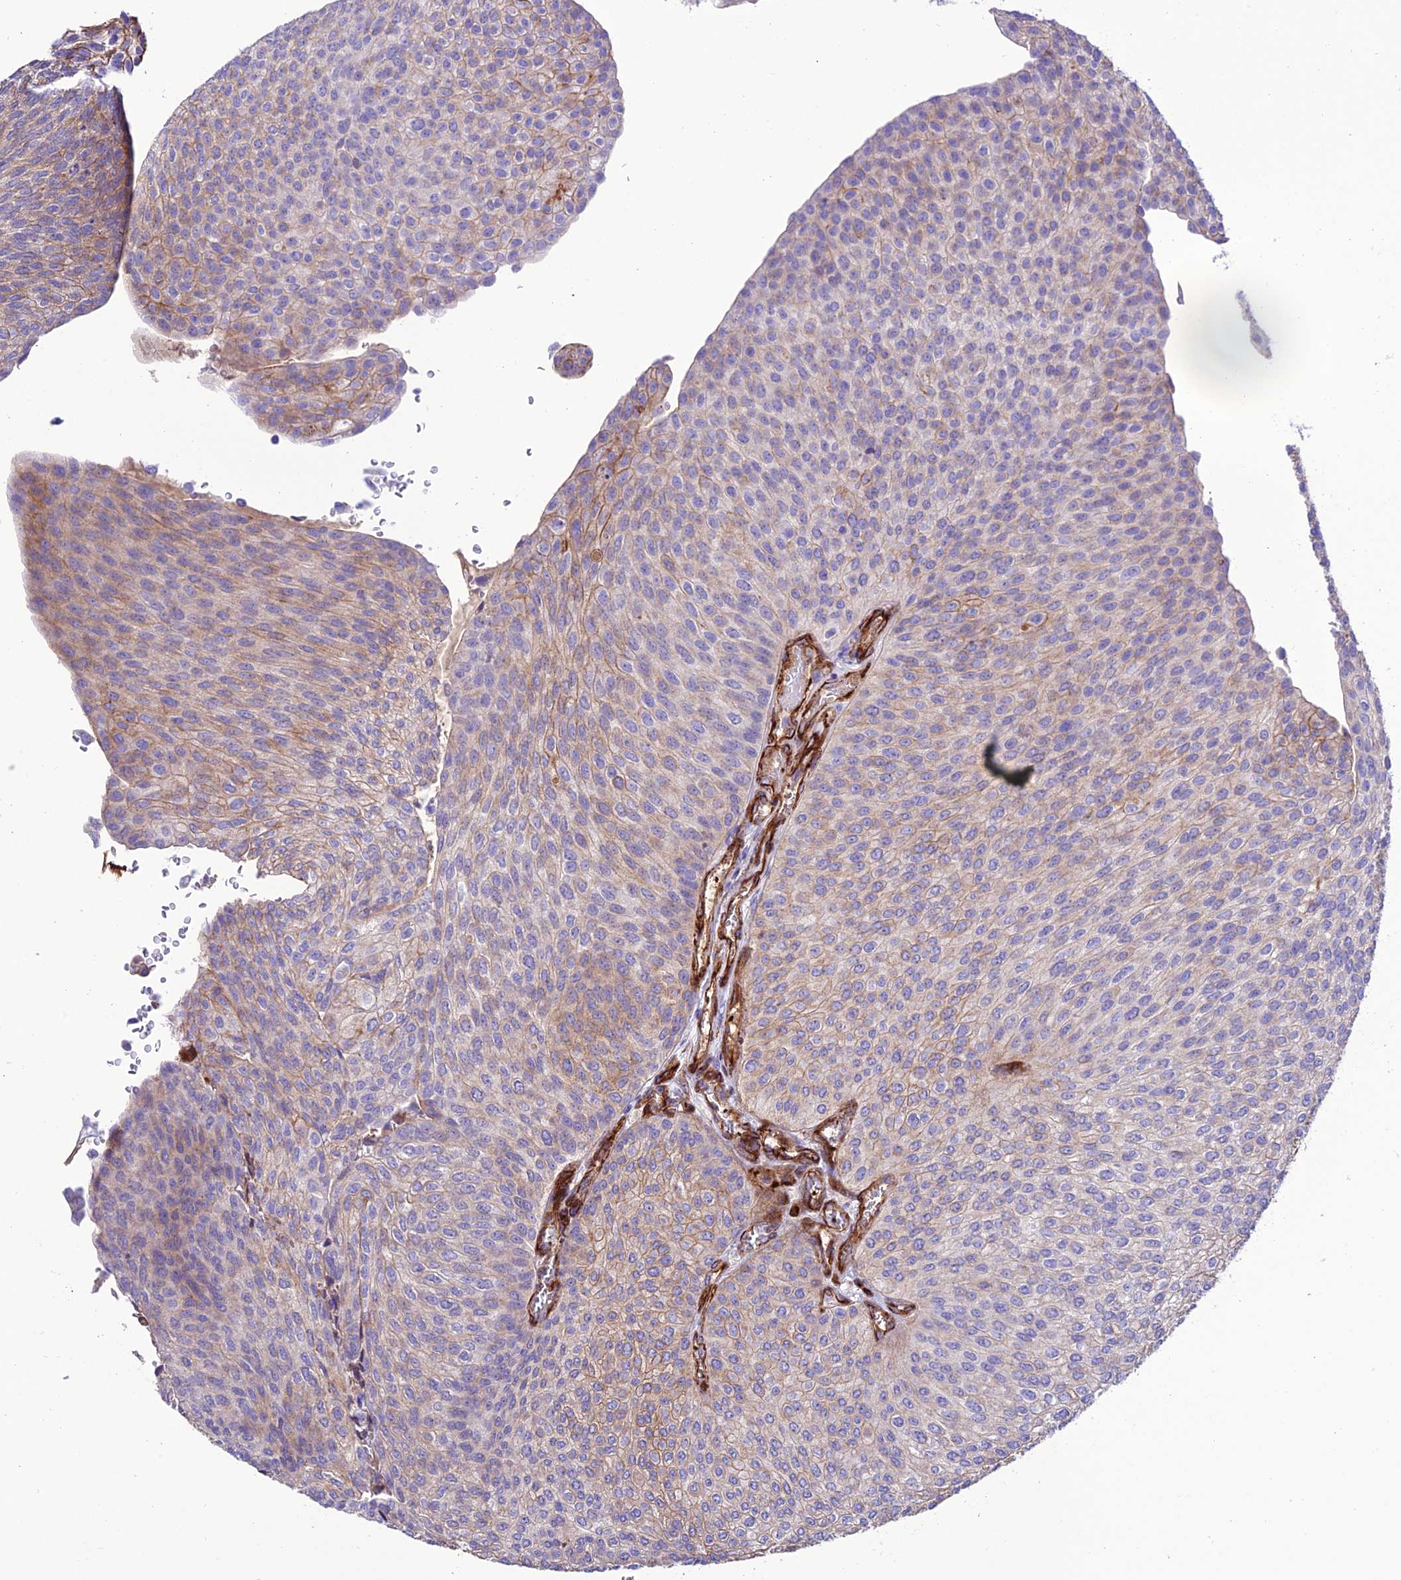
{"staining": {"intensity": "weak", "quantity": "25%-75%", "location": "cytoplasmic/membranous"}, "tissue": "urothelial cancer", "cell_type": "Tumor cells", "image_type": "cancer", "snomed": [{"axis": "morphology", "description": "Urothelial carcinoma, High grade"}, {"axis": "topography", "description": "Urinary bladder"}], "caption": "Tumor cells display weak cytoplasmic/membranous staining in about 25%-75% of cells in urothelial cancer.", "gene": "REX1BD", "patient": {"sex": "female", "age": 79}}